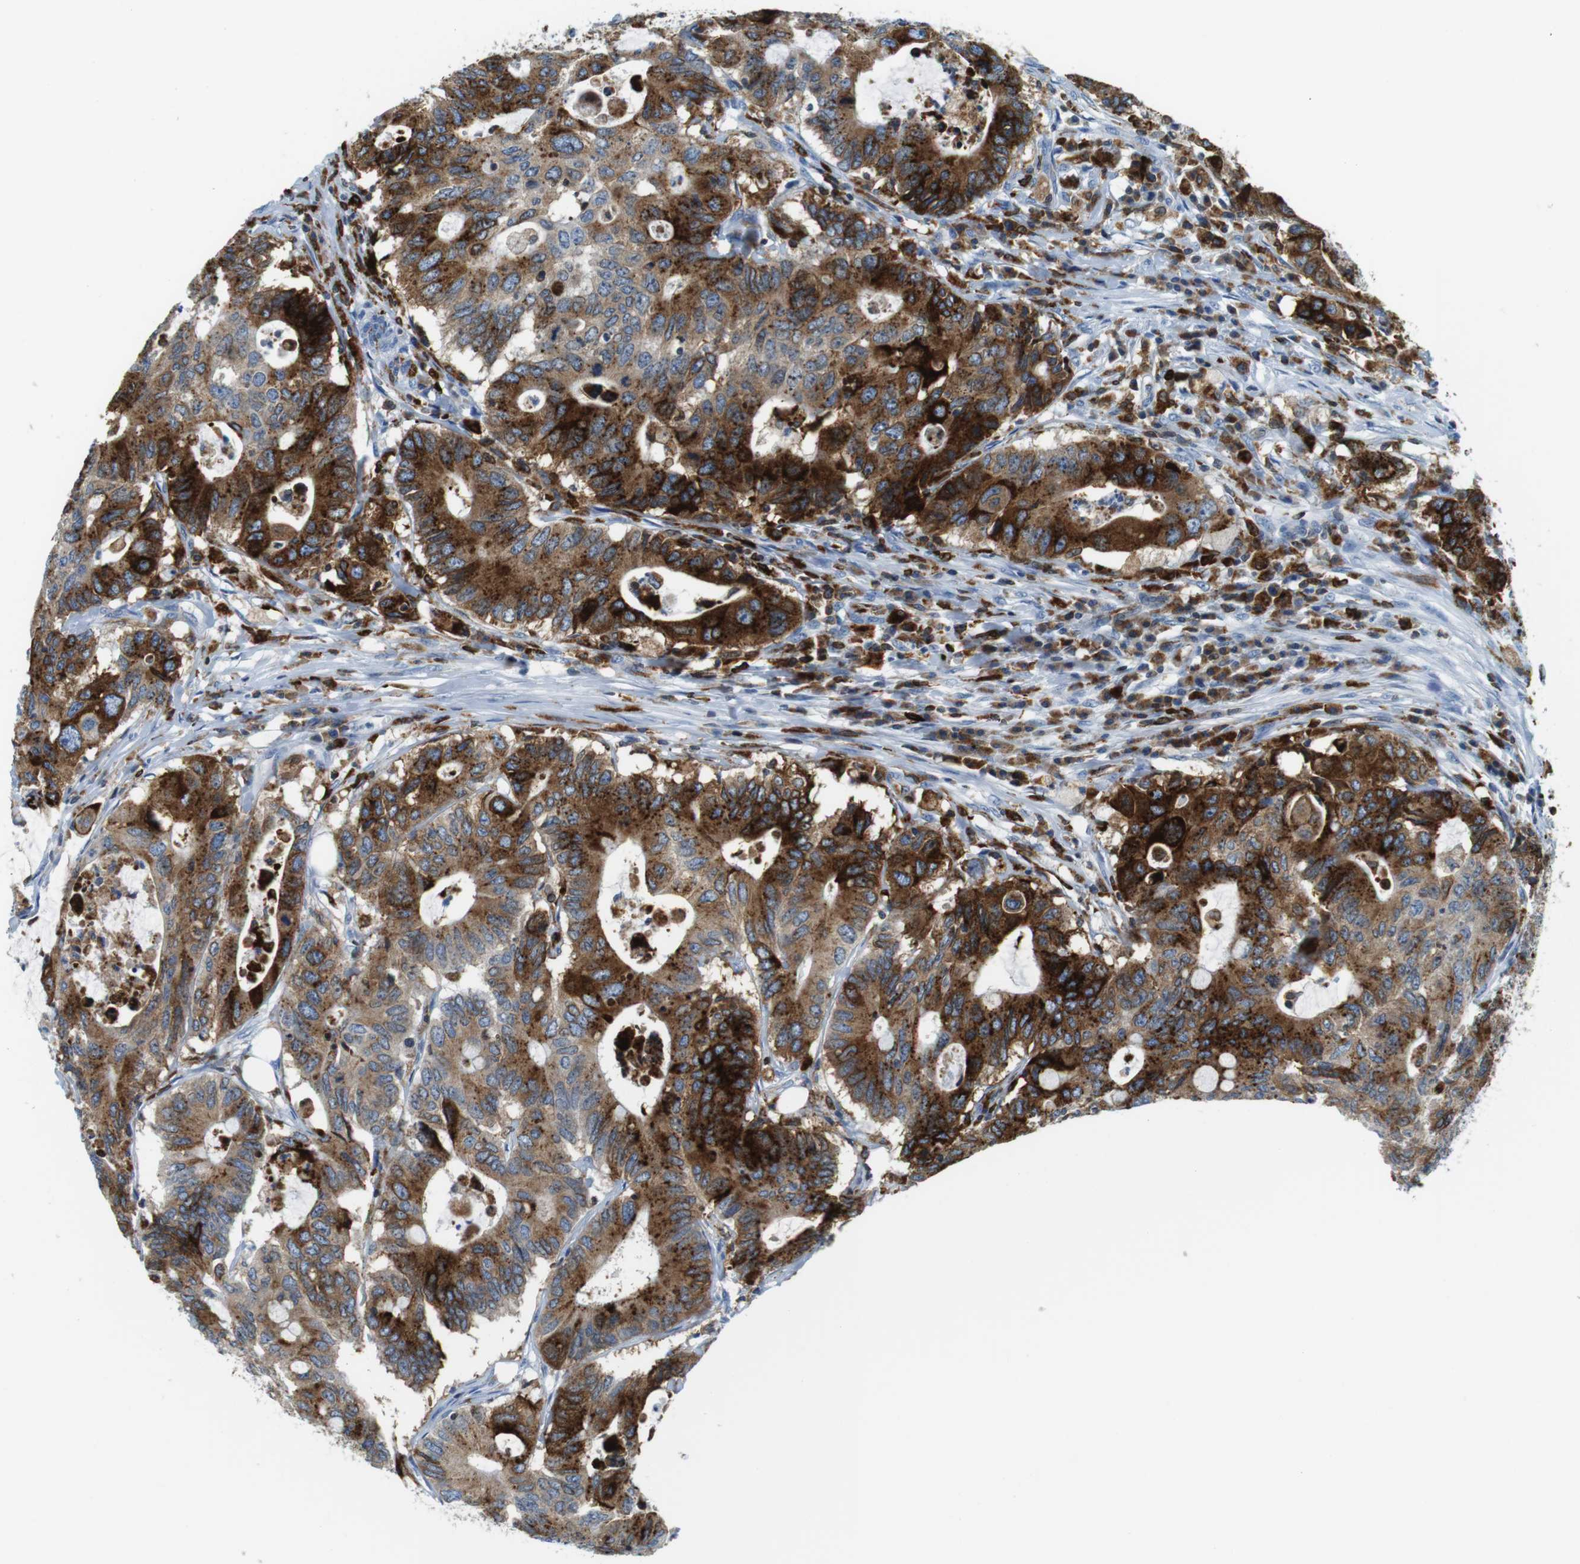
{"staining": {"intensity": "strong", "quantity": "25%-75%", "location": "cytoplasmic/membranous"}, "tissue": "colorectal cancer", "cell_type": "Tumor cells", "image_type": "cancer", "snomed": [{"axis": "morphology", "description": "Adenocarcinoma, NOS"}, {"axis": "topography", "description": "Colon"}], "caption": "DAB (3,3'-diaminobenzidine) immunohistochemical staining of human colorectal cancer (adenocarcinoma) shows strong cytoplasmic/membranous protein staining in about 25%-75% of tumor cells. Ihc stains the protein in brown and the nuclei are stained blue.", "gene": "CIITA", "patient": {"sex": "male", "age": 71}}